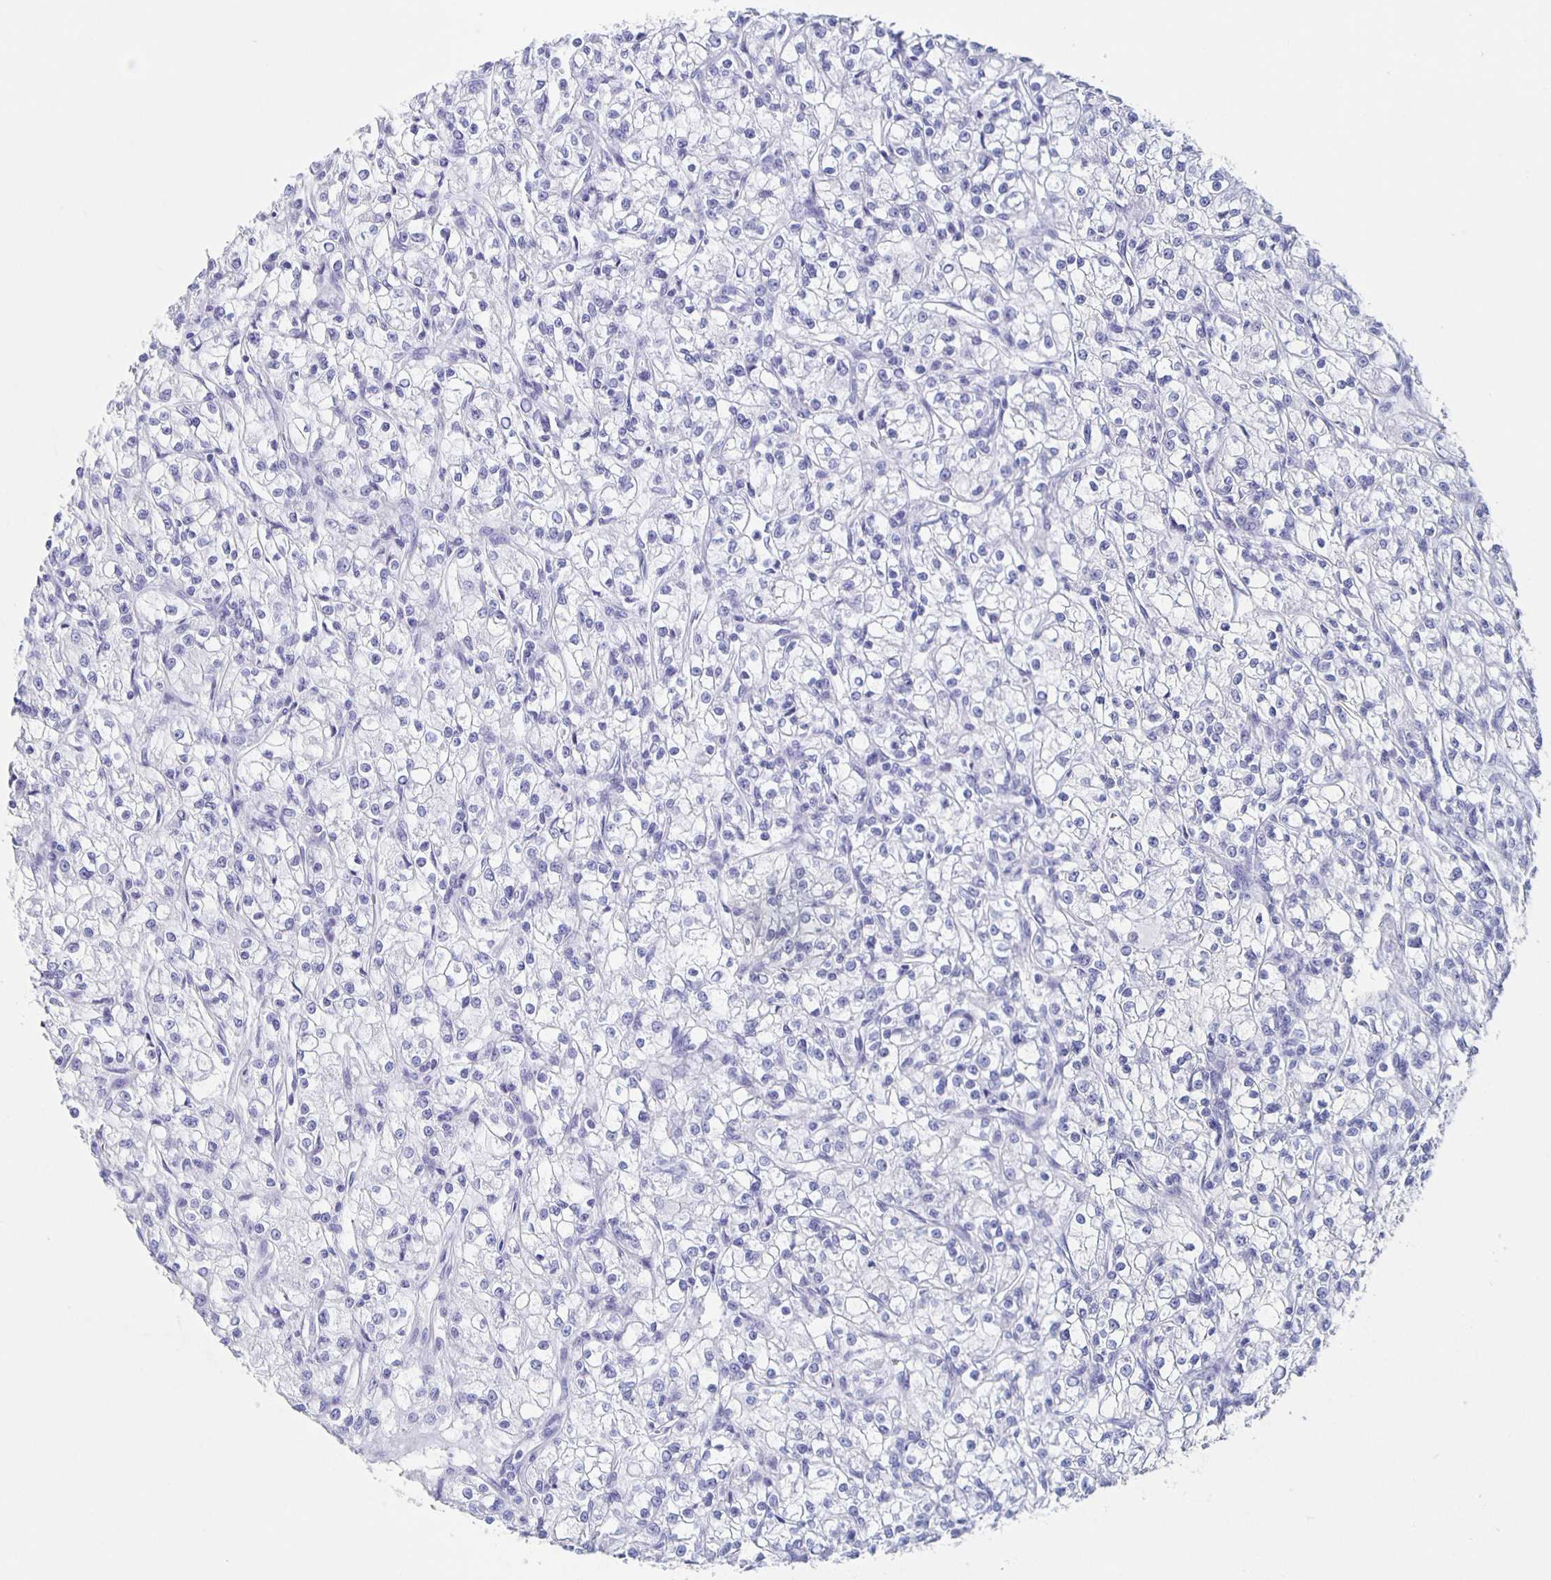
{"staining": {"intensity": "negative", "quantity": "none", "location": "none"}, "tissue": "renal cancer", "cell_type": "Tumor cells", "image_type": "cancer", "snomed": [{"axis": "morphology", "description": "Adenocarcinoma, NOS"}, {"axis": "topography", "description": "Kidney"}], "caption": "Renal cancer was stained to show a protein in brown. There is no significant positivity in tumor cells.", "gene": "SLC34A2", "patient": {"sex": "female", "age": 59}}